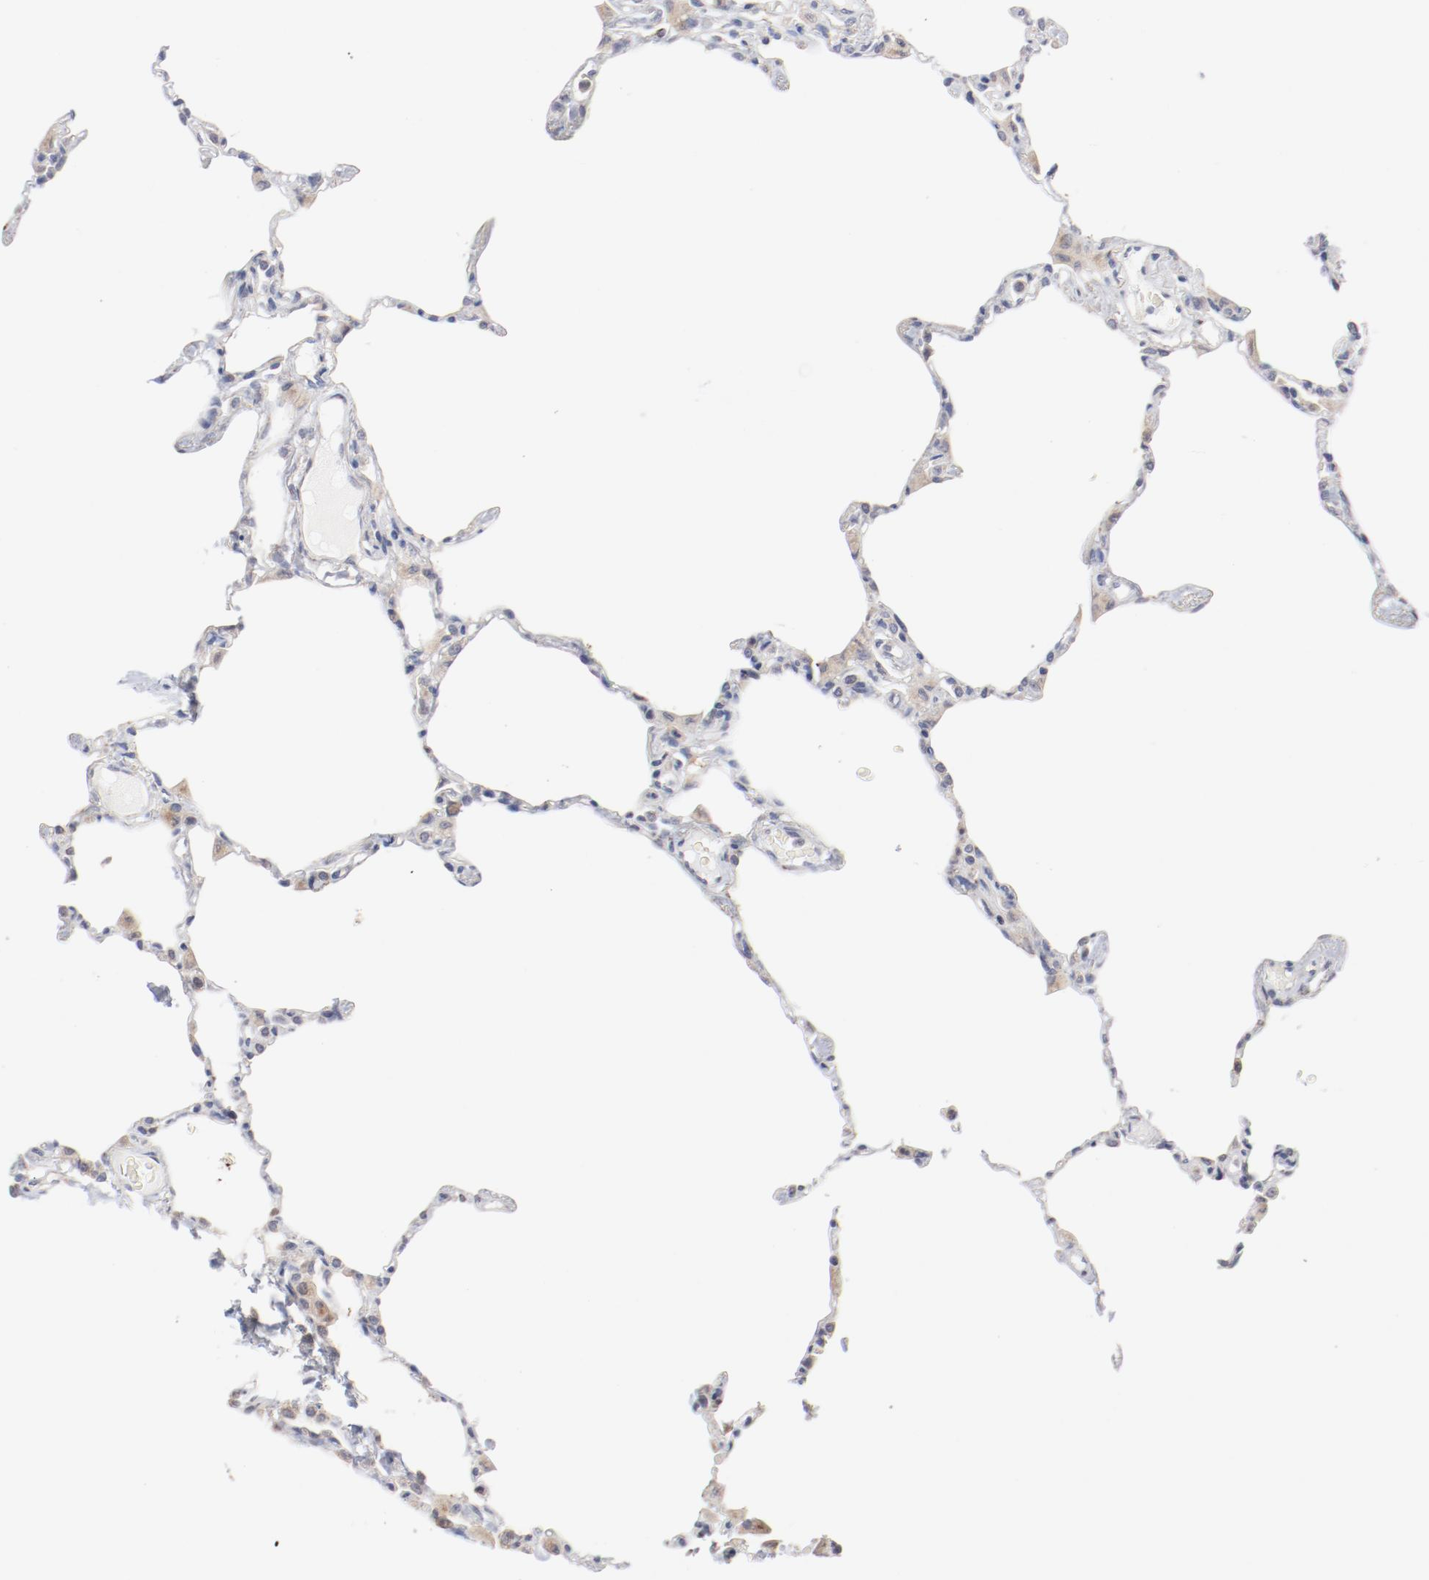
{"staining": {"intensity": "negative", "quantity": "none", "location": "none"}, "tissue": "lung", "cell_type": "Alveolar cells", "image_type": "normal", "snomed": [{"axis": "morphology", "description": "Normal tissue, NOS"}, {"axis": "topography", "description": "Lung"}], "caption": "The image displays no significant staining in alveolar cells of lung.", "gene": "AK7", "patient": {"sex": "female", "age": 49}}